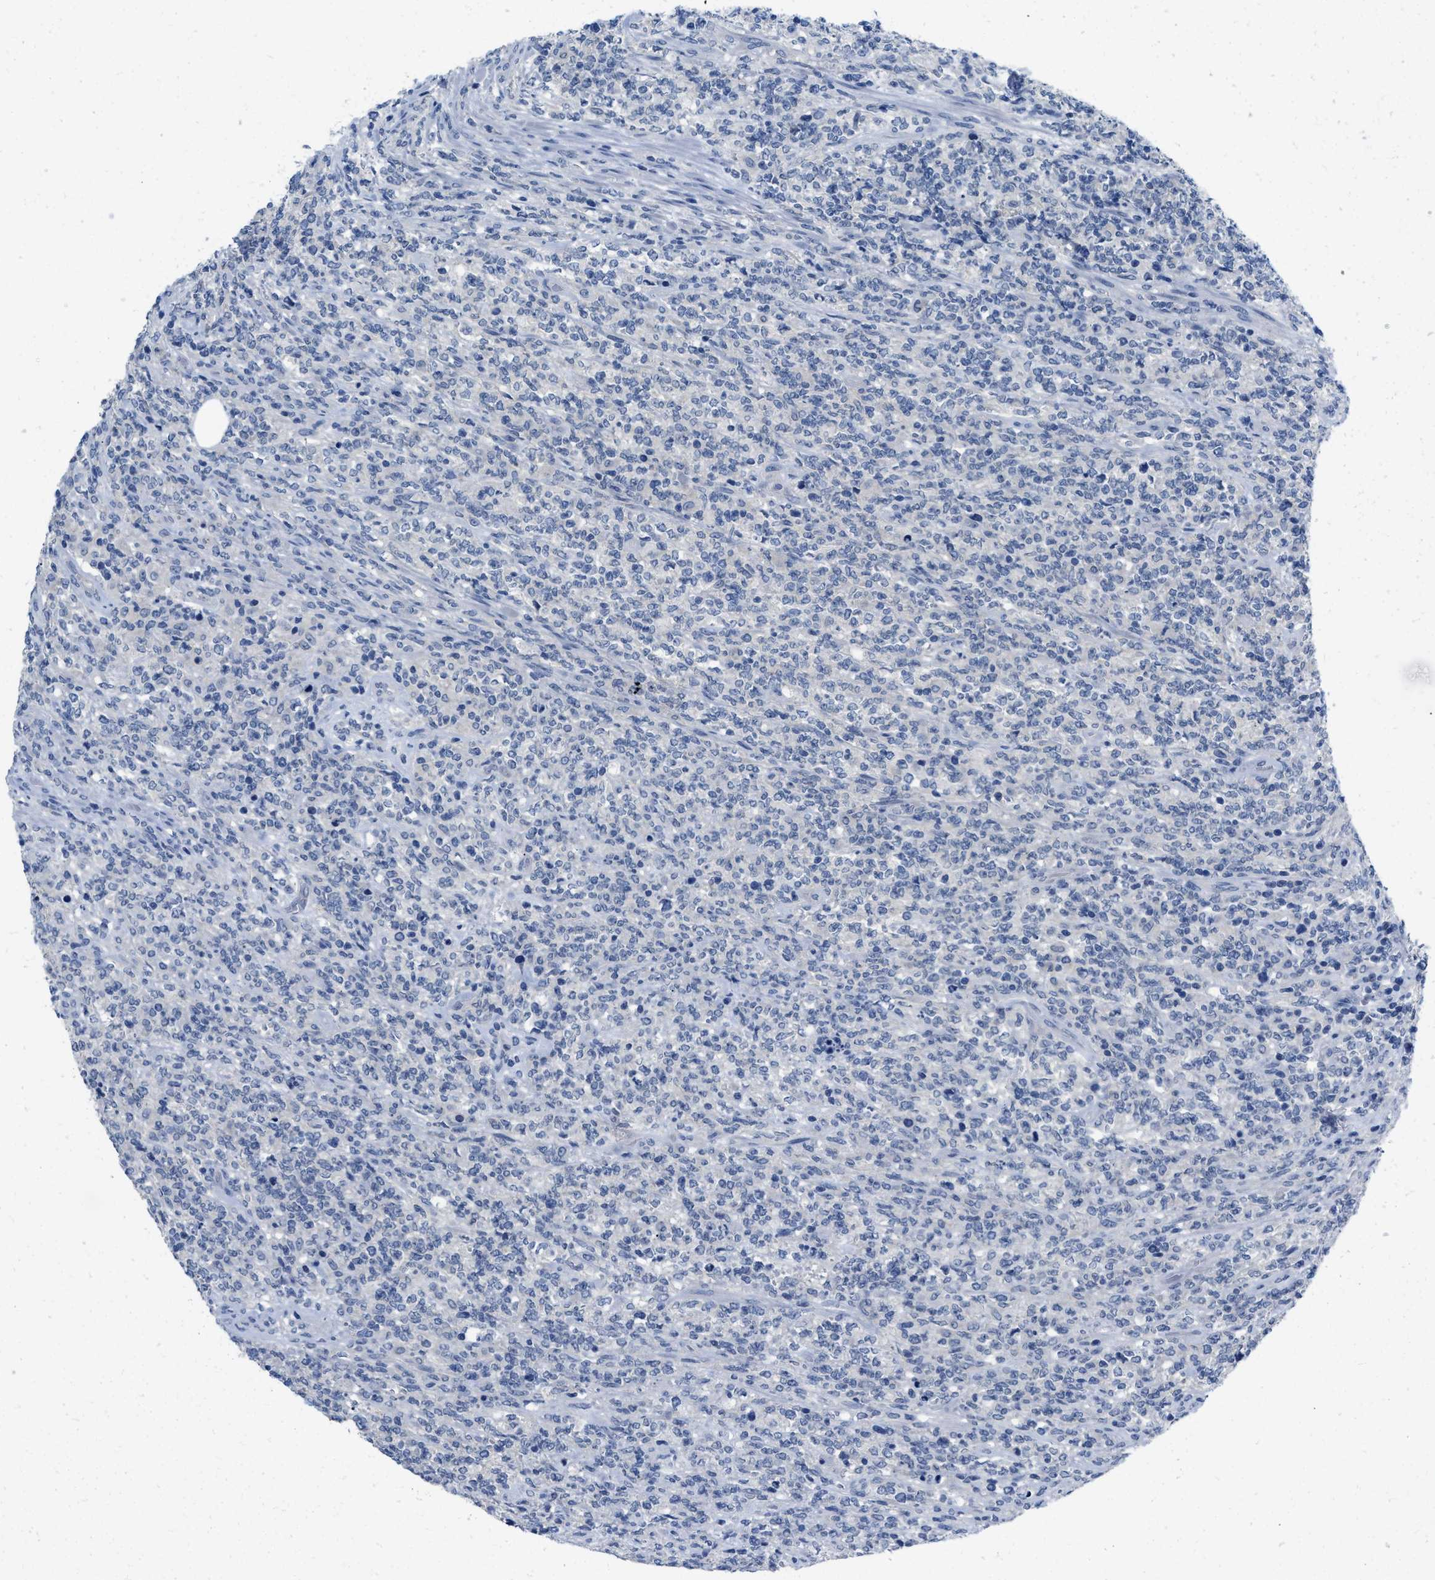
{"staining": {"intensity": "negative", "quantity": "none", "location": "none"}, "tissue": "lymphoma", "cell_type": "Tumor cells", "image_type": "cancer", "snomed": [{"axis": "morphology", "description": "Malignant lymphoma, non-Hodgkin's type, High grade"}, {"axis": "topography", "description": "Soft tissue"}], "caption": "This is a histopathology image of IHC staining of high-grade malignant lymphoma, non-Hodgkin's type, which shows no expression in tumor cells. (Stains: DAB (3,3'-diaminobenzidine) immunohistochemistry with hematoxylin counter stain, Microscopy: brightfield microscopy at high magnification).", "gene": "PYY", "patient": {"sex": "male", "age": 18}}